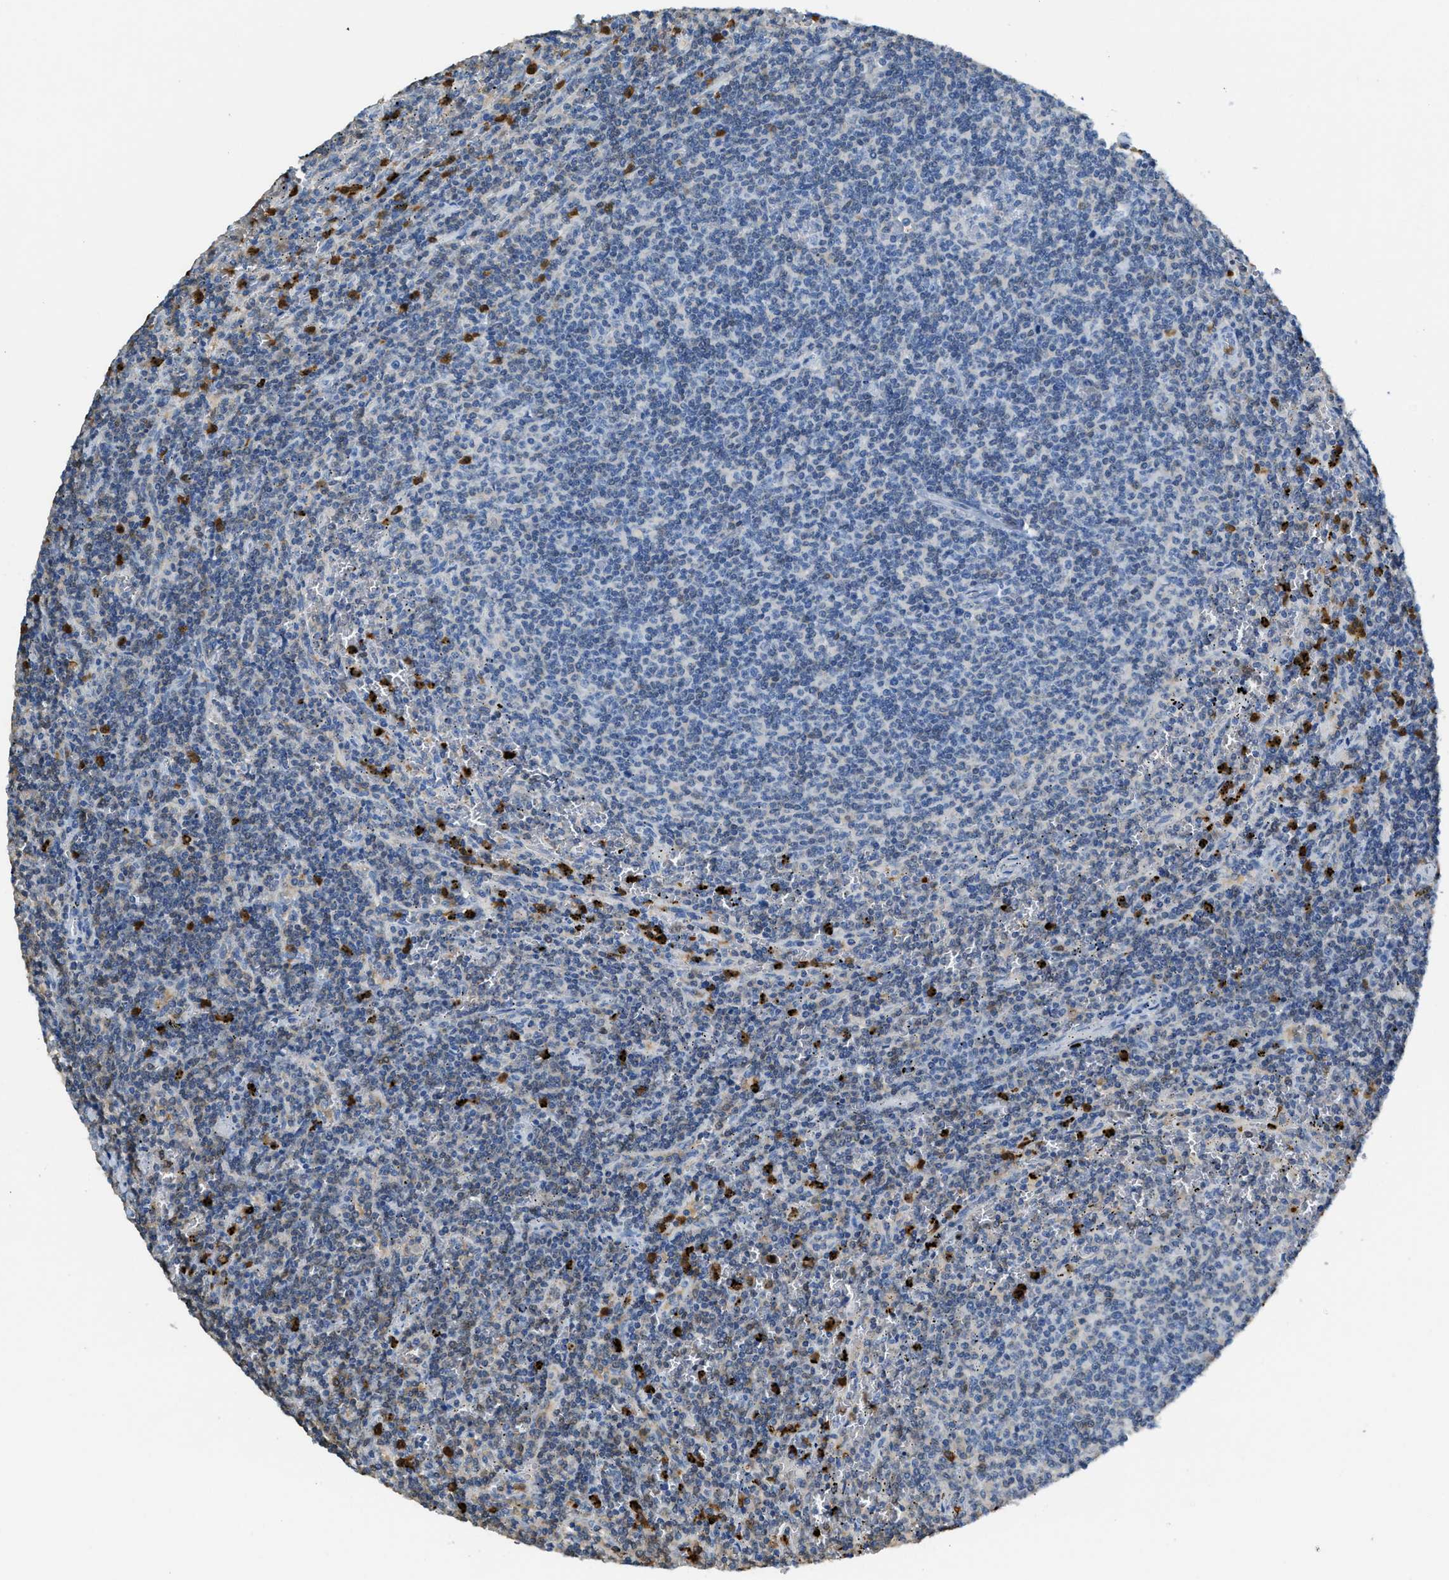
{"staining": {"intensity": "negative", "quantity": "none", "location": "none"}, "tissue": "lymphoma", "cell_type": "Tumor cells", "image_type": "cancer", "snomed": [{"axis": "morphology", "description": "Malignant lymphoma, non-Hodgkin's type, Low grade"}, {"axis": "topography", "description": "Spleen"}], "caption": "IHC photomicrograph of neoplastic tissue: human malignant lymphoma, non-Hodgkin's type (low-grade) stained with DAB (3,3'-diaminobenzidine) demonstrates no significant protein positivity in tumor cells. (DAB immunohistochemistry visualized using brightfield microscopy, high magnification).", "gene": "SERPINB1", "patient": {"sex": "female", "age": 50}}